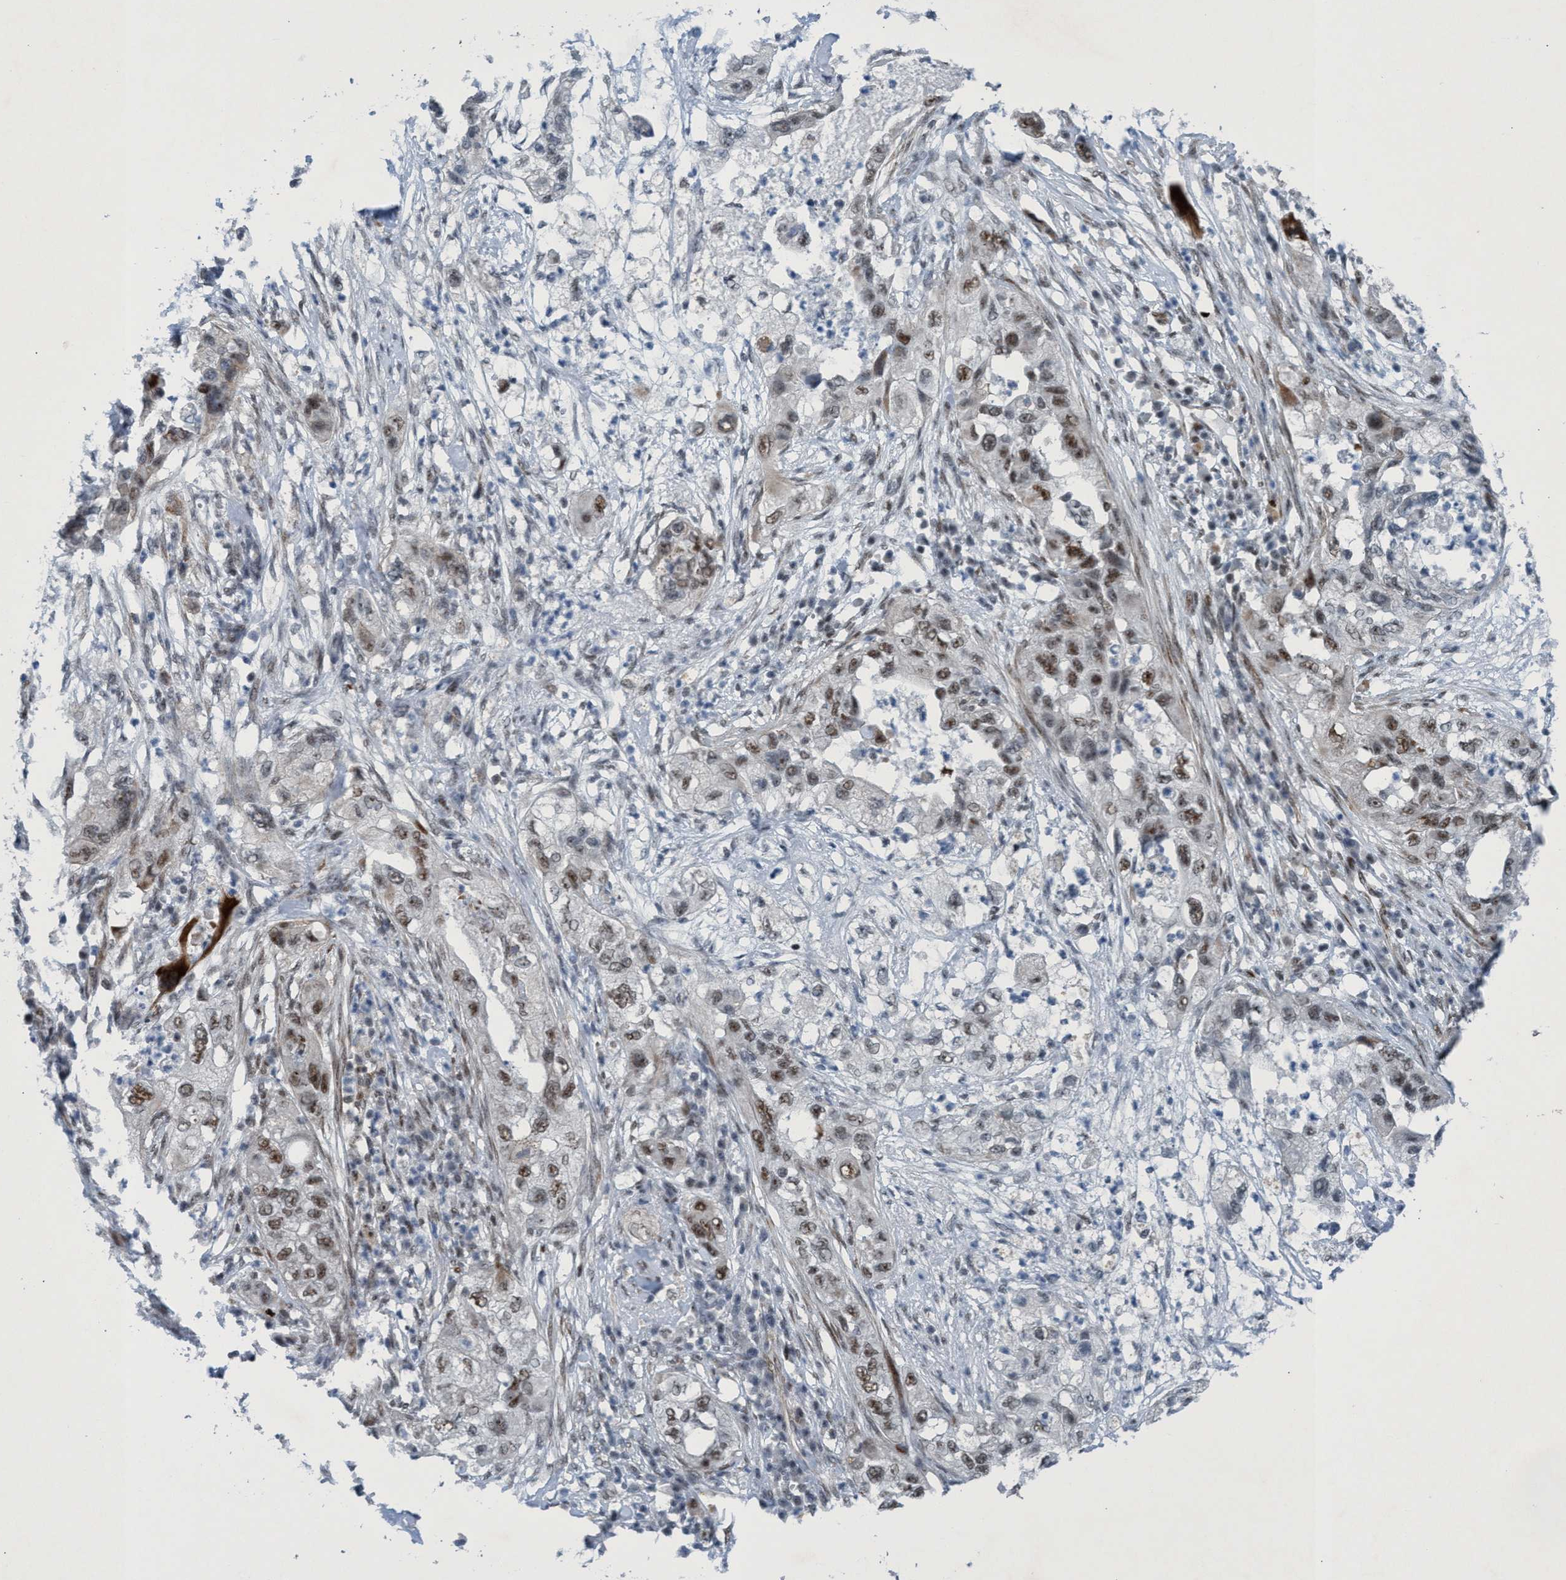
{"staining": {"intensity": "weak", "quantity": ">75%", "location": "nuclear"}, "tissue": "pancreatic cancer", "cell_type": "Tumor cells", "image_type": "cancer", "snomed": [{"axis": "morphology", "description": "Adenocarcinoma, NOS"}, {"axis": "topography", "description": "Pancreas"}], "caption": "Human adenocarcinoma (pancreatic) stained for a protein (brown) demonstrates weak nuclear positive positivity in approximately >75% of tumor cells.", "gene": "CWC27", "patient": {"sex": "female", "age": 78}}